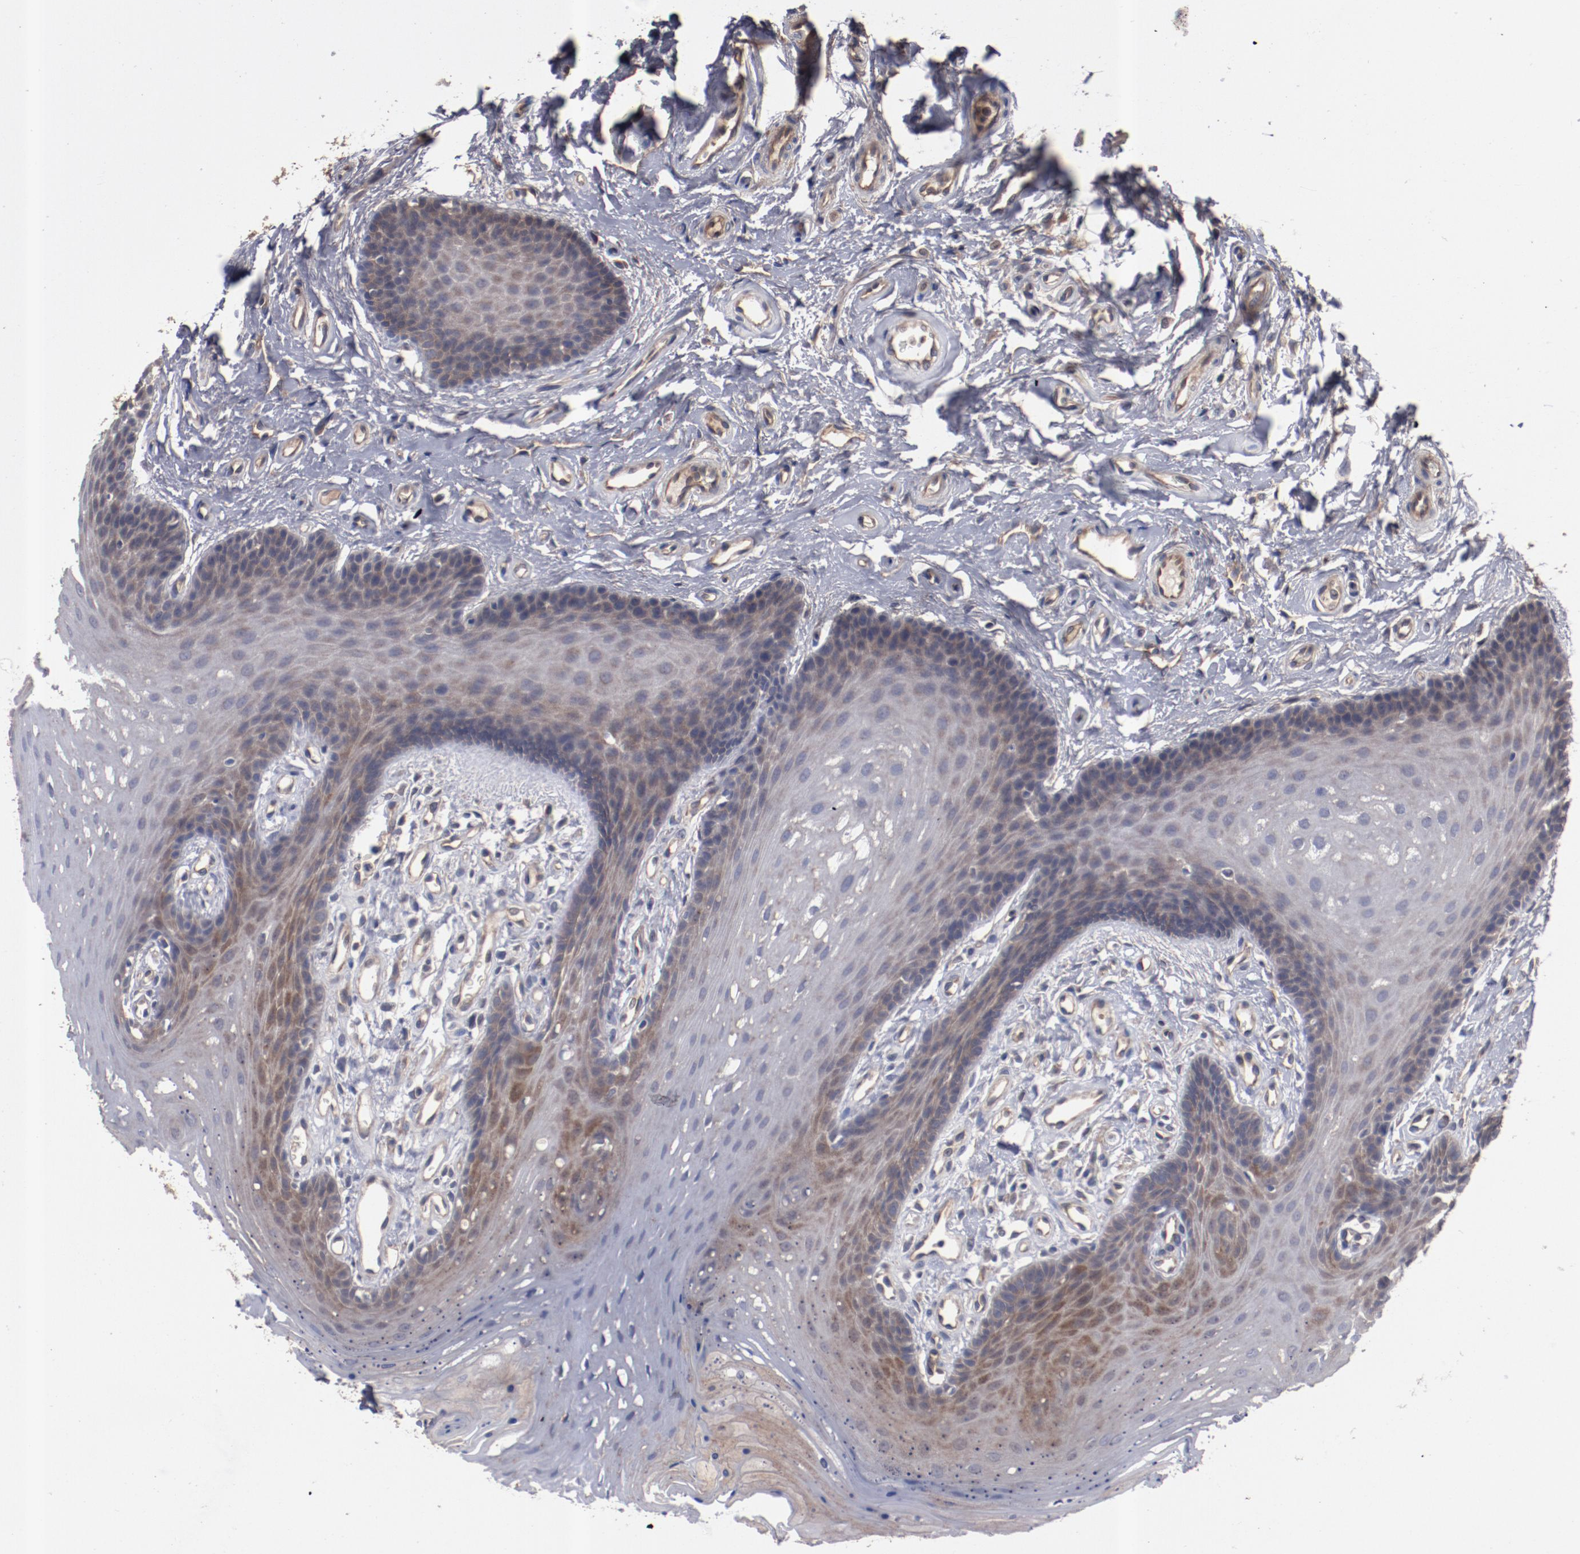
{"staining": {"intensity": "weak", "quantity": "<25%", "location": "cytoplasmic/membranous"}, "tissue": "oral mucosa", "cell_type": "Squamous epithelial cells", "image_type": "normal", "snomed": [{"axis": "morphology", "description": "Normal tissue, NOS"}, {"axis": "topography", "description": "Oral tissue"}], "caption": "Immunohistochemistry of unremarkable oral mucosa displays no expression in squamous epithelial cells. (Stains: DAB (3,3'-diaminobenzidine) immunohistochemistry (IHC) with hematoxylin counter stain, Microscopy: brightfield microscopy at high magnification).", "gene": "DNAAF2", "patient": {"sex": "male", "age": 62}}